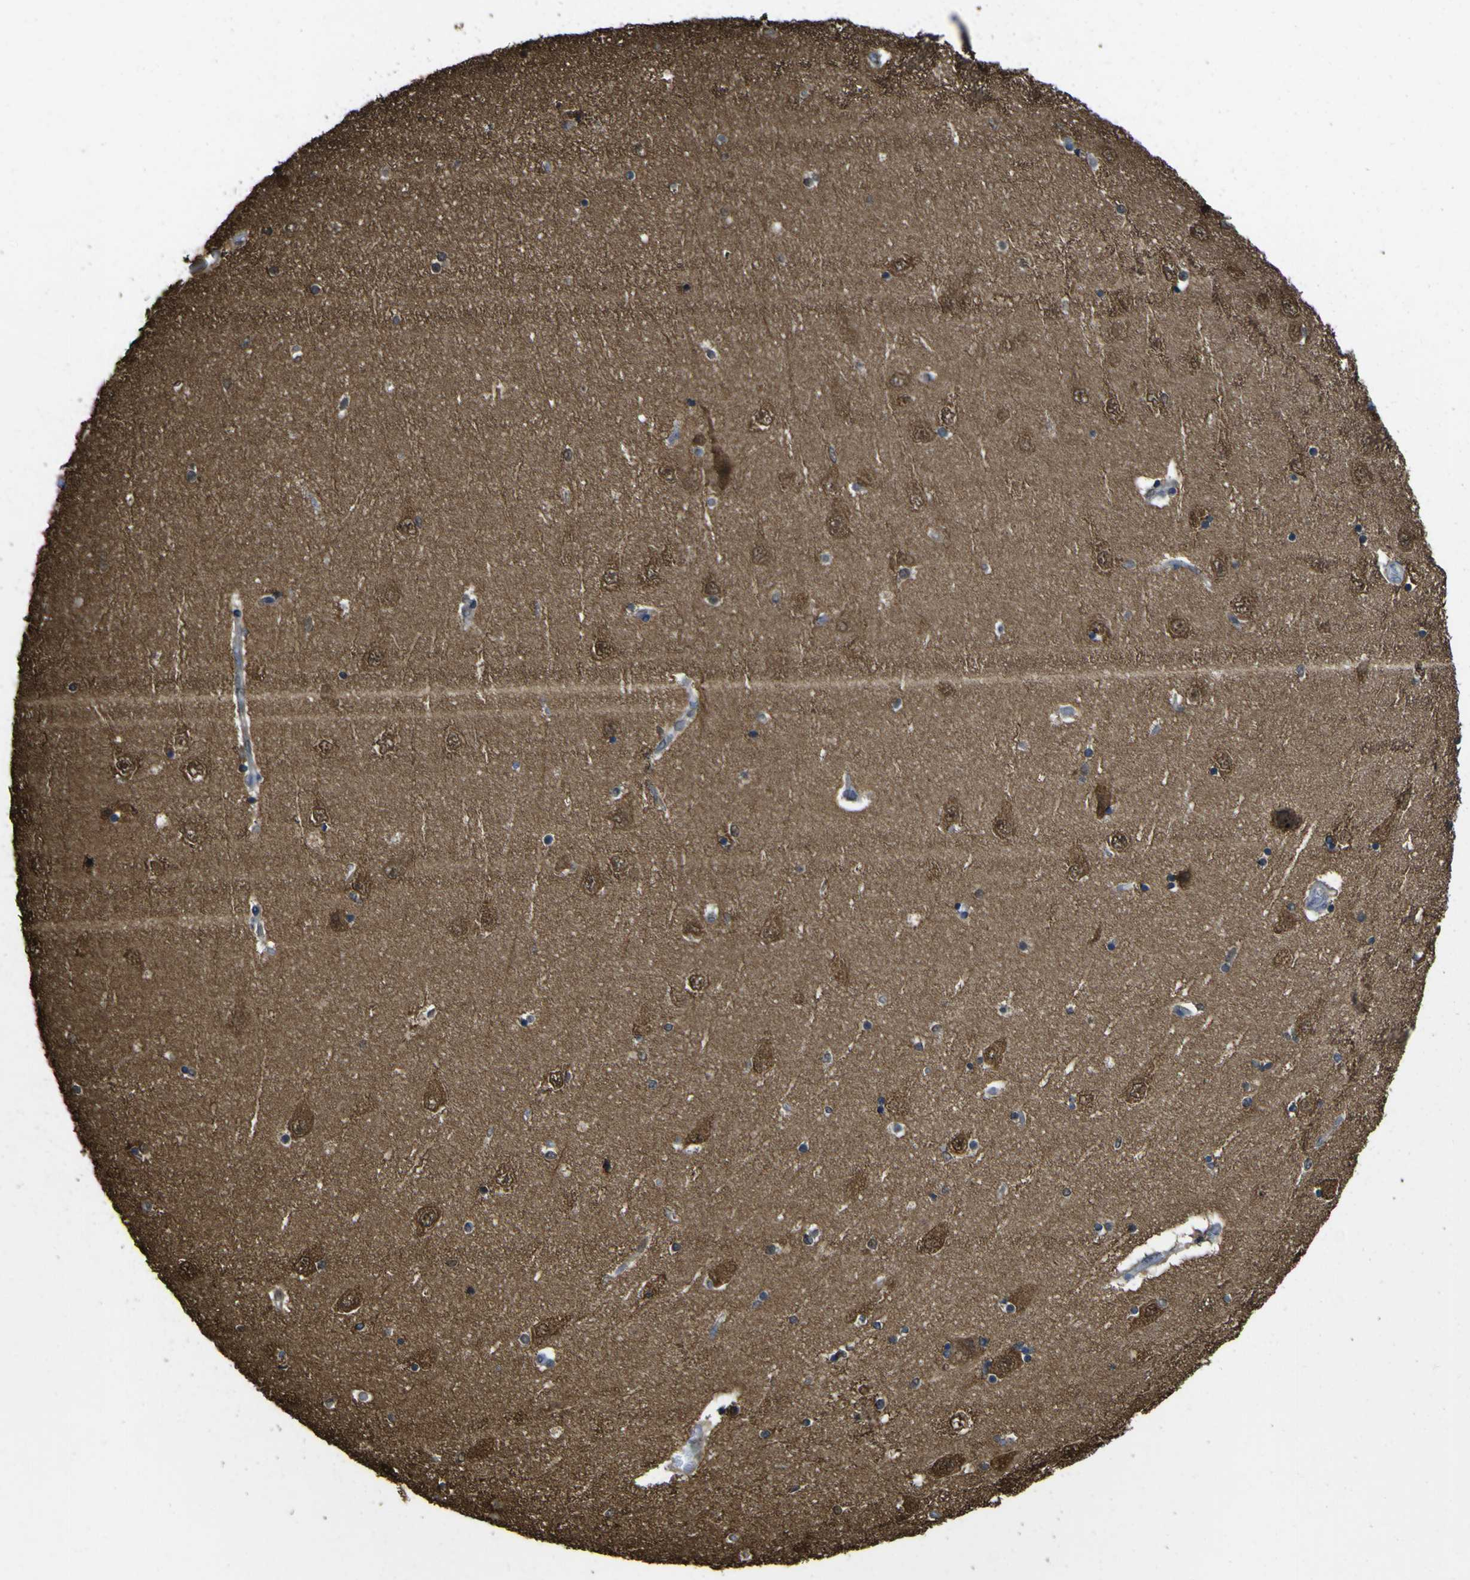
{"staining": {"intensity": "strong", "quantity": "<25%", "location": "nuclear"}, "tissue": "hippocampus", "cell_type": "Glial cells", "image_type": "normal", "snomed": [{"axis": "morphology", "description": "Normal tissue, NOS"}, {"axis": "topography", "description": "Hippocampus"}], "caption": "A brown stain highlights strong nuclear expression of a protein in glial cells of benign hippocampus.", "gene": "YWHAG", "patient": {"sex": "female", "age": 54}}